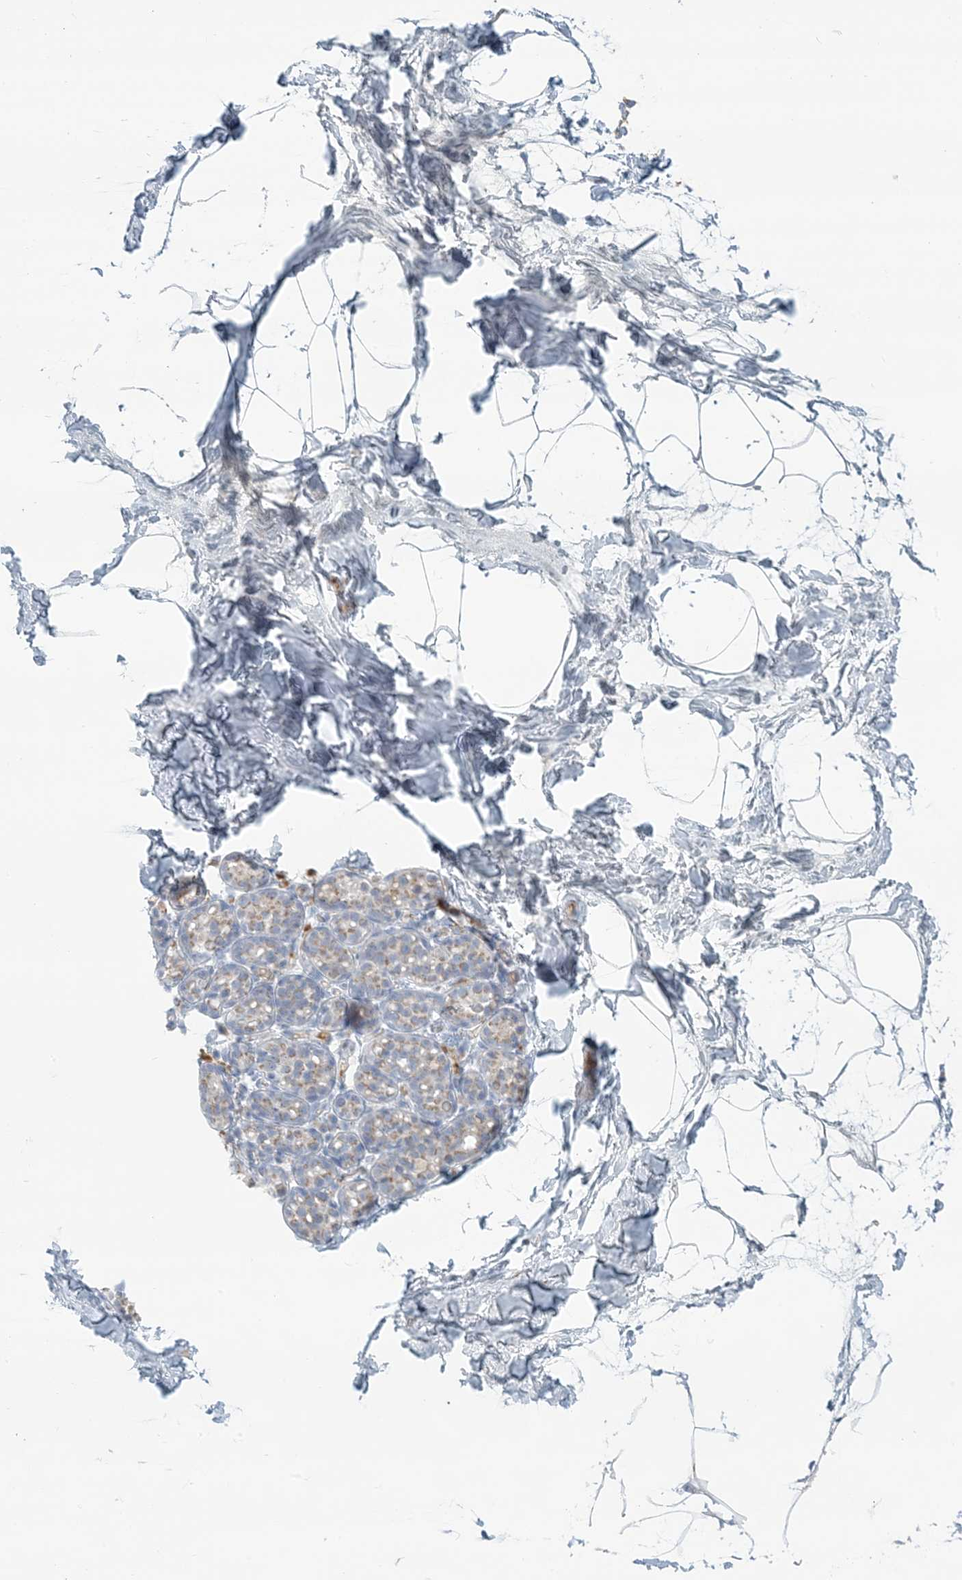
{"staining": {"intensity": "negative", "quantity": "none", "location": "none"}, "tissue": "breast", "cell_type": "Adipocytes", "image_type": "normal", "snomed": [{"axis": "morphology", "description": "Normal tissue, NOS"}, {"axis": "topography", "description": "Breast"}], "caption": "Normal breast was stained to show a protein in brown. There is no significant staining in adipocytes. (DAB IHC with hematoxylin counter stain).", "gene": "SCML1", "patient": {"sex": "female", "age": 62}}